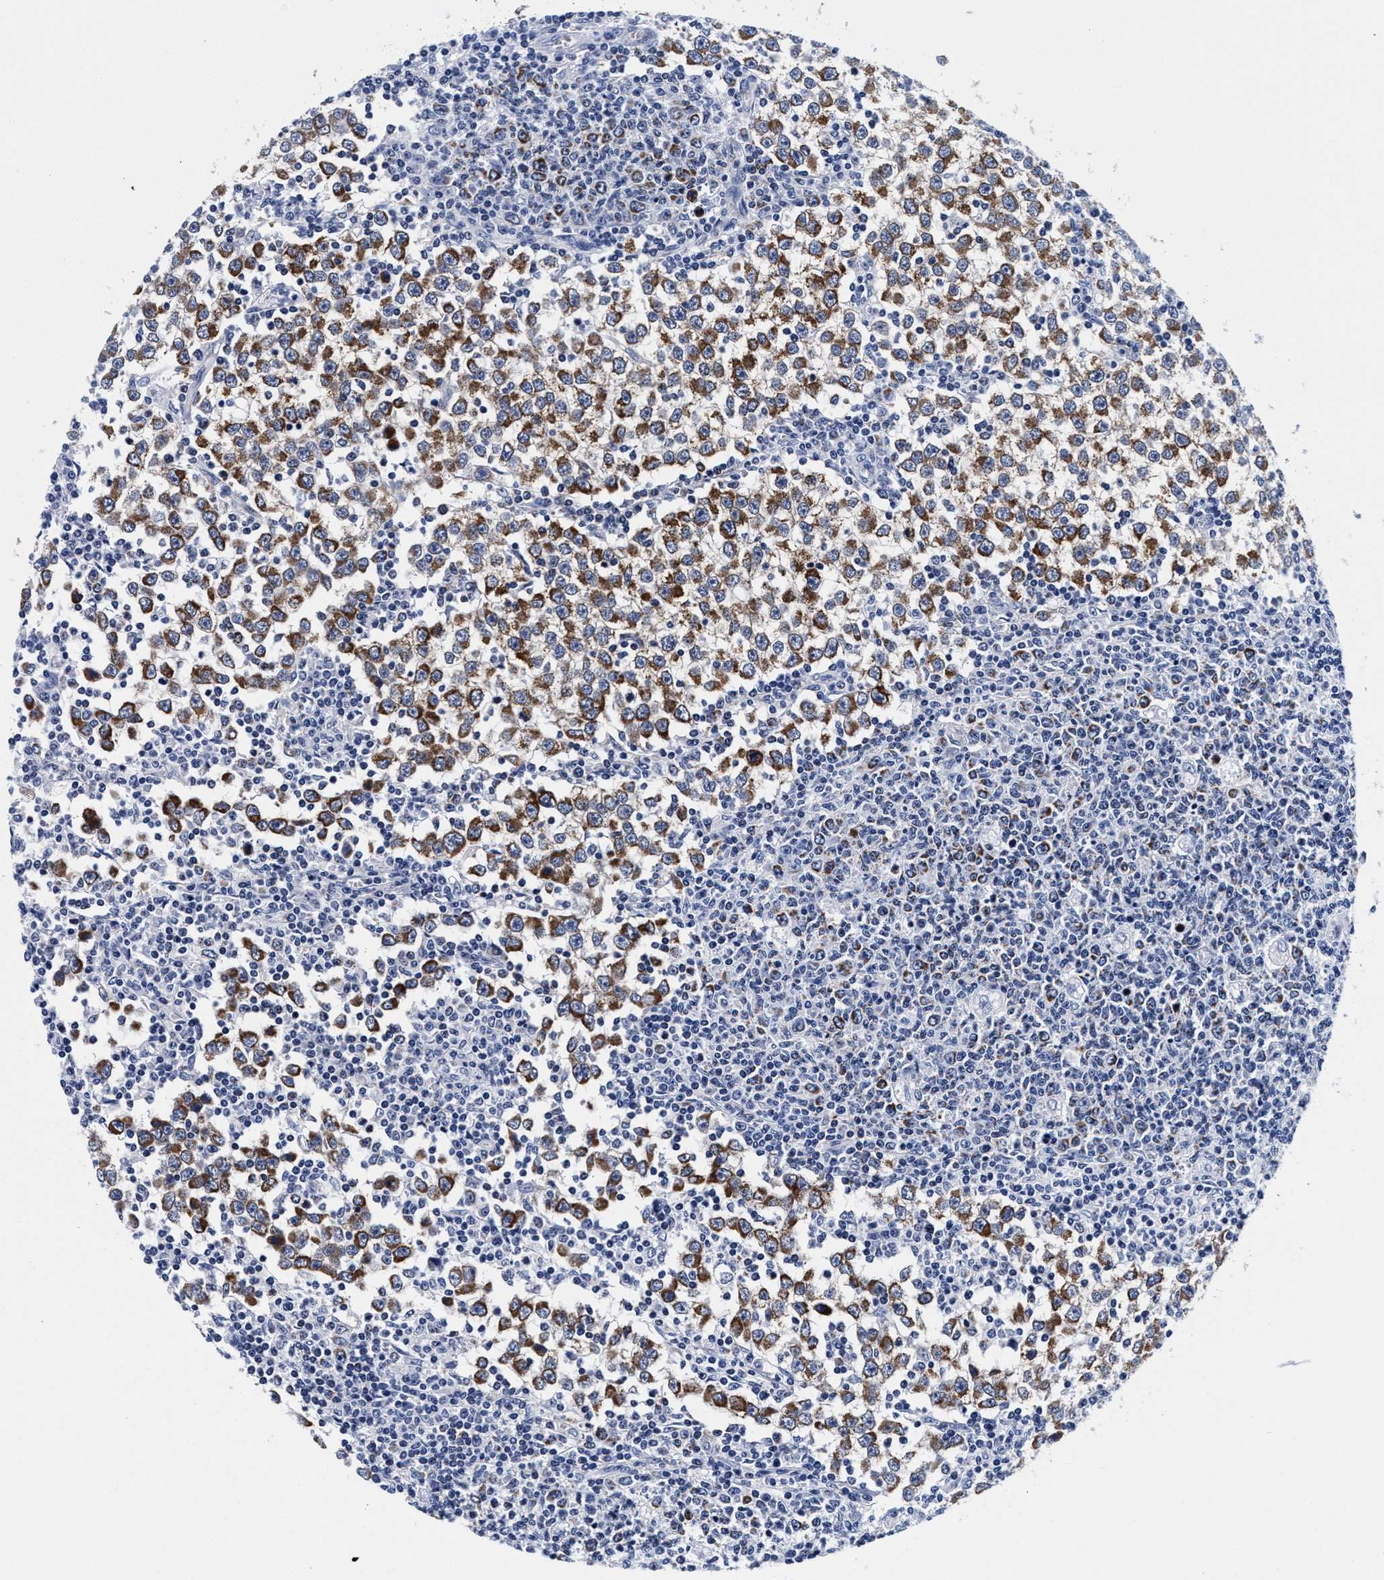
{"staining": {"intensity": "strong", "quantity": ">75%", "location": "cytoplasmic/membranous"}, "tissue": "testis cancer", "cell_type": "Tumor cells", "image_type": "cancer", "snomed": [{"axis": "morphology", "description": "Seminoma, NOS"}, {"axis": "topography", "description": "Testis"}], "caption": "Brown immunohistochemical staining in testis cancer reveals strong cytoplasmic/membranous staining in about >75% of tumor cells.", "gene": "RAB3B", "patient": {"sex": "male", "age": 65}}